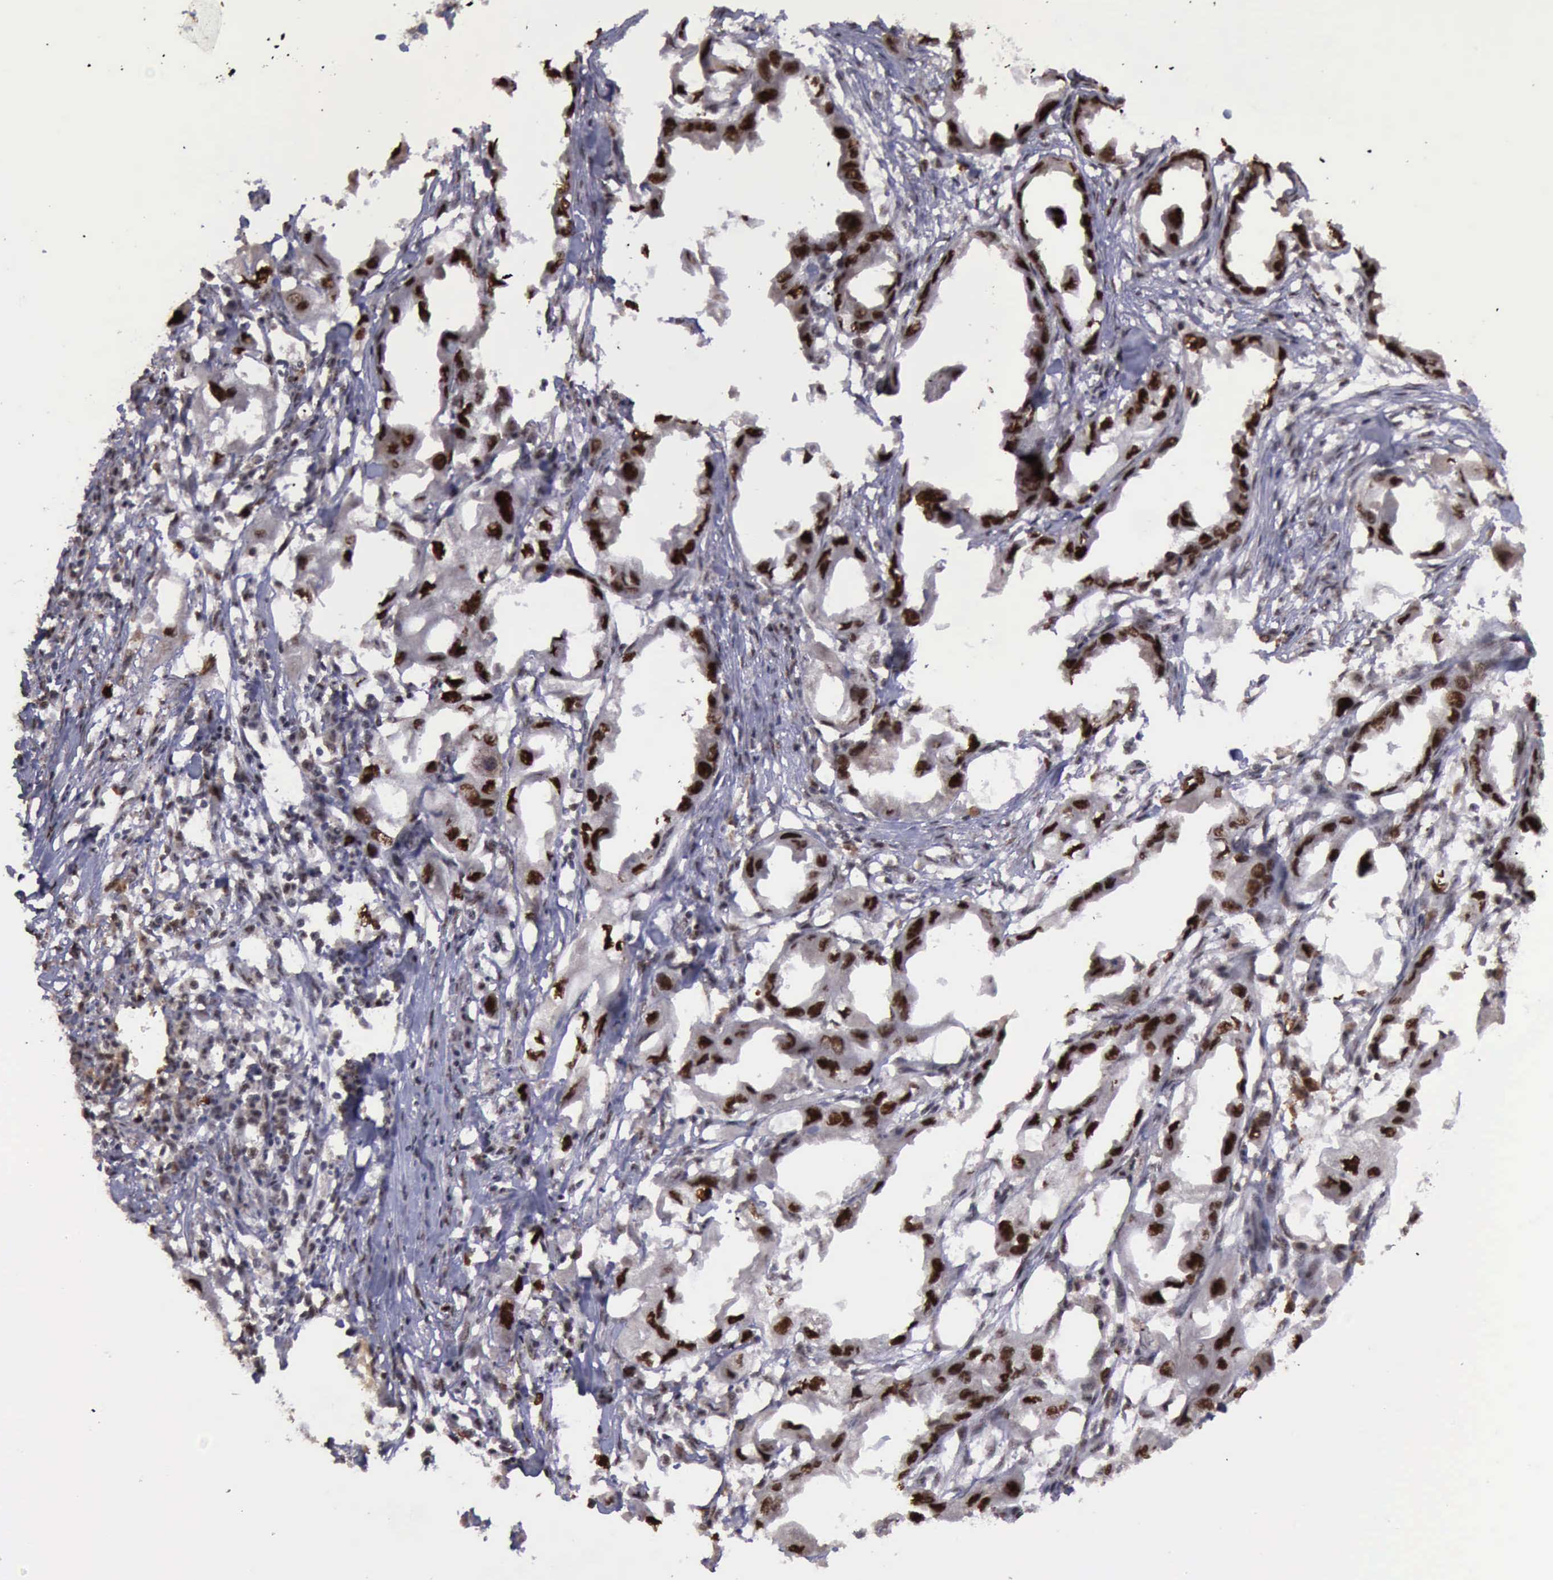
{"staining": {"intensity": "strong", "quantity": ">75%", "location": "cytoplasmic/membranous,nuclear"}, "tissue": "endometrial cancer", "cell_type": "Tumor cells", "image_type": "cancer", "snomed": [{"axis": "morphology", "description": "Adenocarcinoma, NOS"}, {"axis": "topography", "description": "Endometrium"}], "caption": "Human endometrial cancer (adenocarcinoma) stained with a brown dye shows strong cytoplasmic/membranous and nuclear positive staining in about >75% of tumor cells.", "gene": "TRMT2A", "patient": {"sex": "female", "age": 67}}